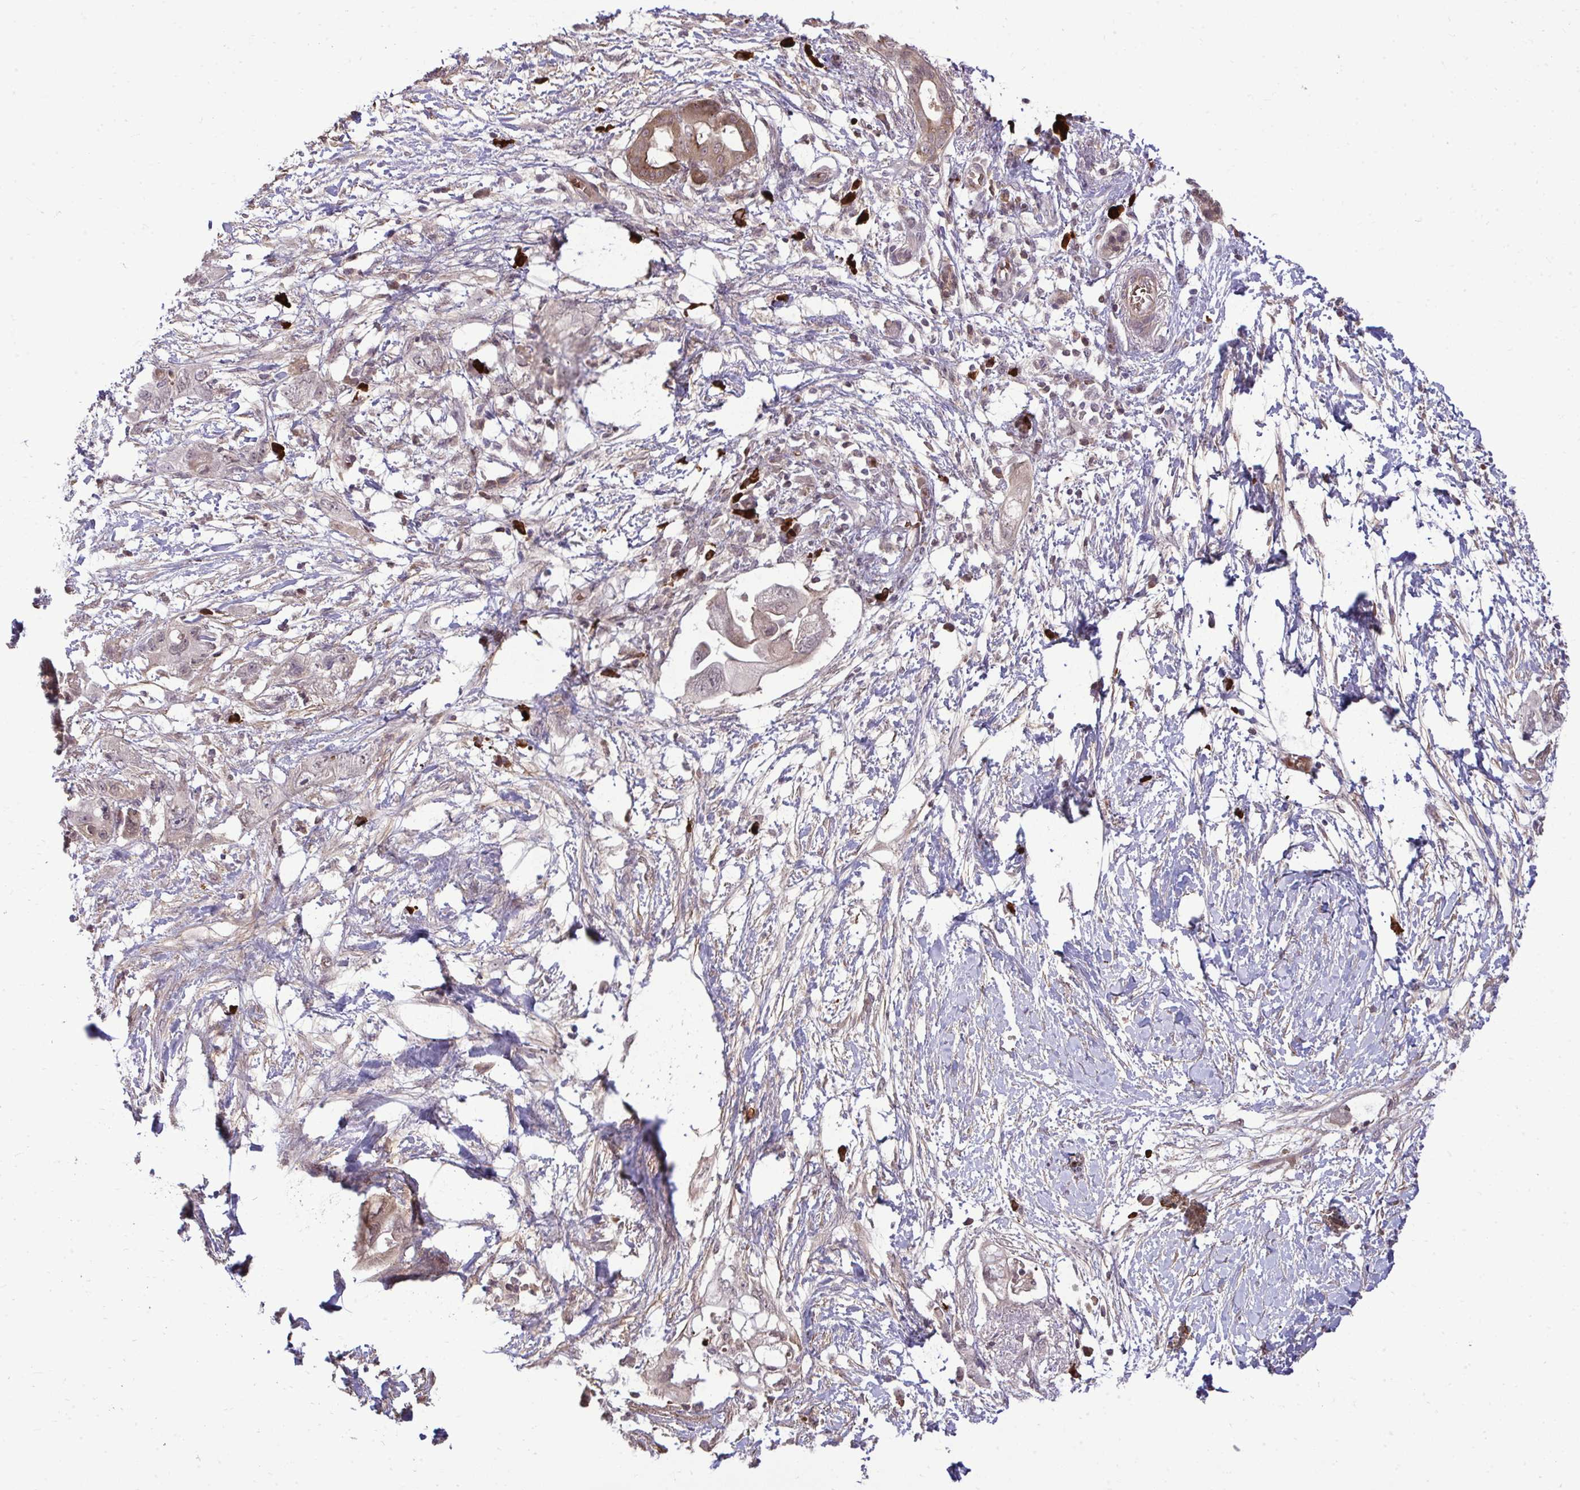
{"staining": {"intensity": "moderate", "quantity": "<25%", "location": "cytoplasmic/membranous"}, "tissue": "pancreatic cancer", "cell_type": "Tumor cells", "image_type": "cancer", "snomed": [{"axis": "morphology", "description": "Adenocarcinoma, NOS"}, {"axis": "topography", "description": "Pancreas"}], "caption": "This photomicrograph shows immunohistochemistry (IHC) staining of pancreatic cancer, with low moderate cytoplasmic/membranous staining in approximately <25% of tumor cells.", "gene": "ZSCAN9", "patient": {"sex": "female", "age": 72}}